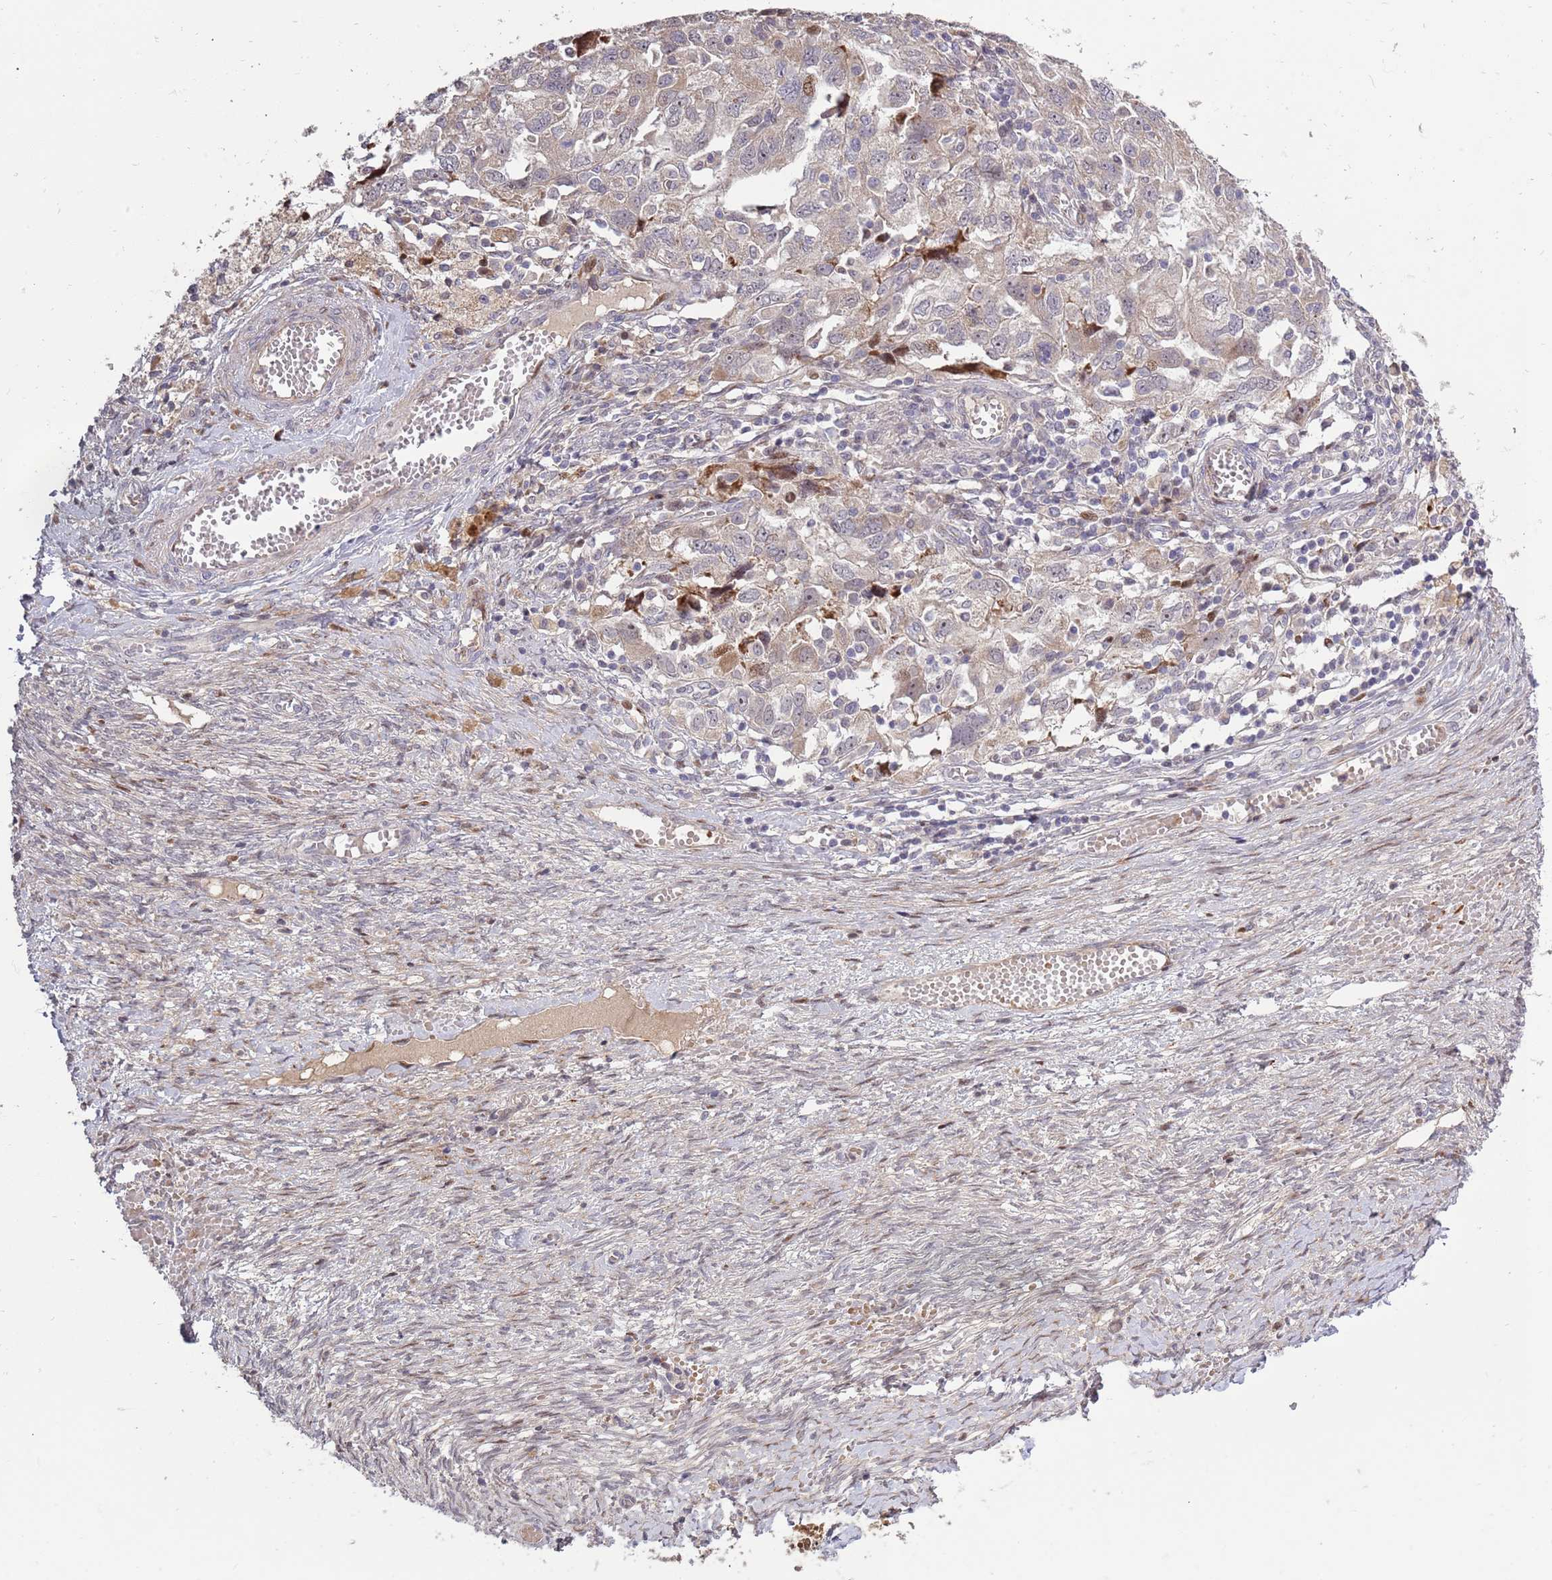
{"staining": {"intensity": "weak", "quantity": "<25%", "location": "cytoplasmic/membranous,nuclear"}, "tissue": "ovarian cancer", "cell_type": "Tumor cells", "image_type": "cancer", "snomed": [{"axis": "morphology", "description": "Carcinoma, NOS"}, {"axis": "morphology", "description": "Cystadenocarcinoma, serous, NOS"}, {"axis": "topography", "description": "Ovary"}], "caption": "A micrograph of human ovarian cancer (serous cystadenocarcinoma) is negative for staining in tumor cells. Brightfield microscopy of immunohistochemistry (IHC) stained with DAB (brown) and hematoxylin (blue), captured at high magnification.", "gene": "SYNDIG1L", "patient": {"sex": "female", "age": 69}}